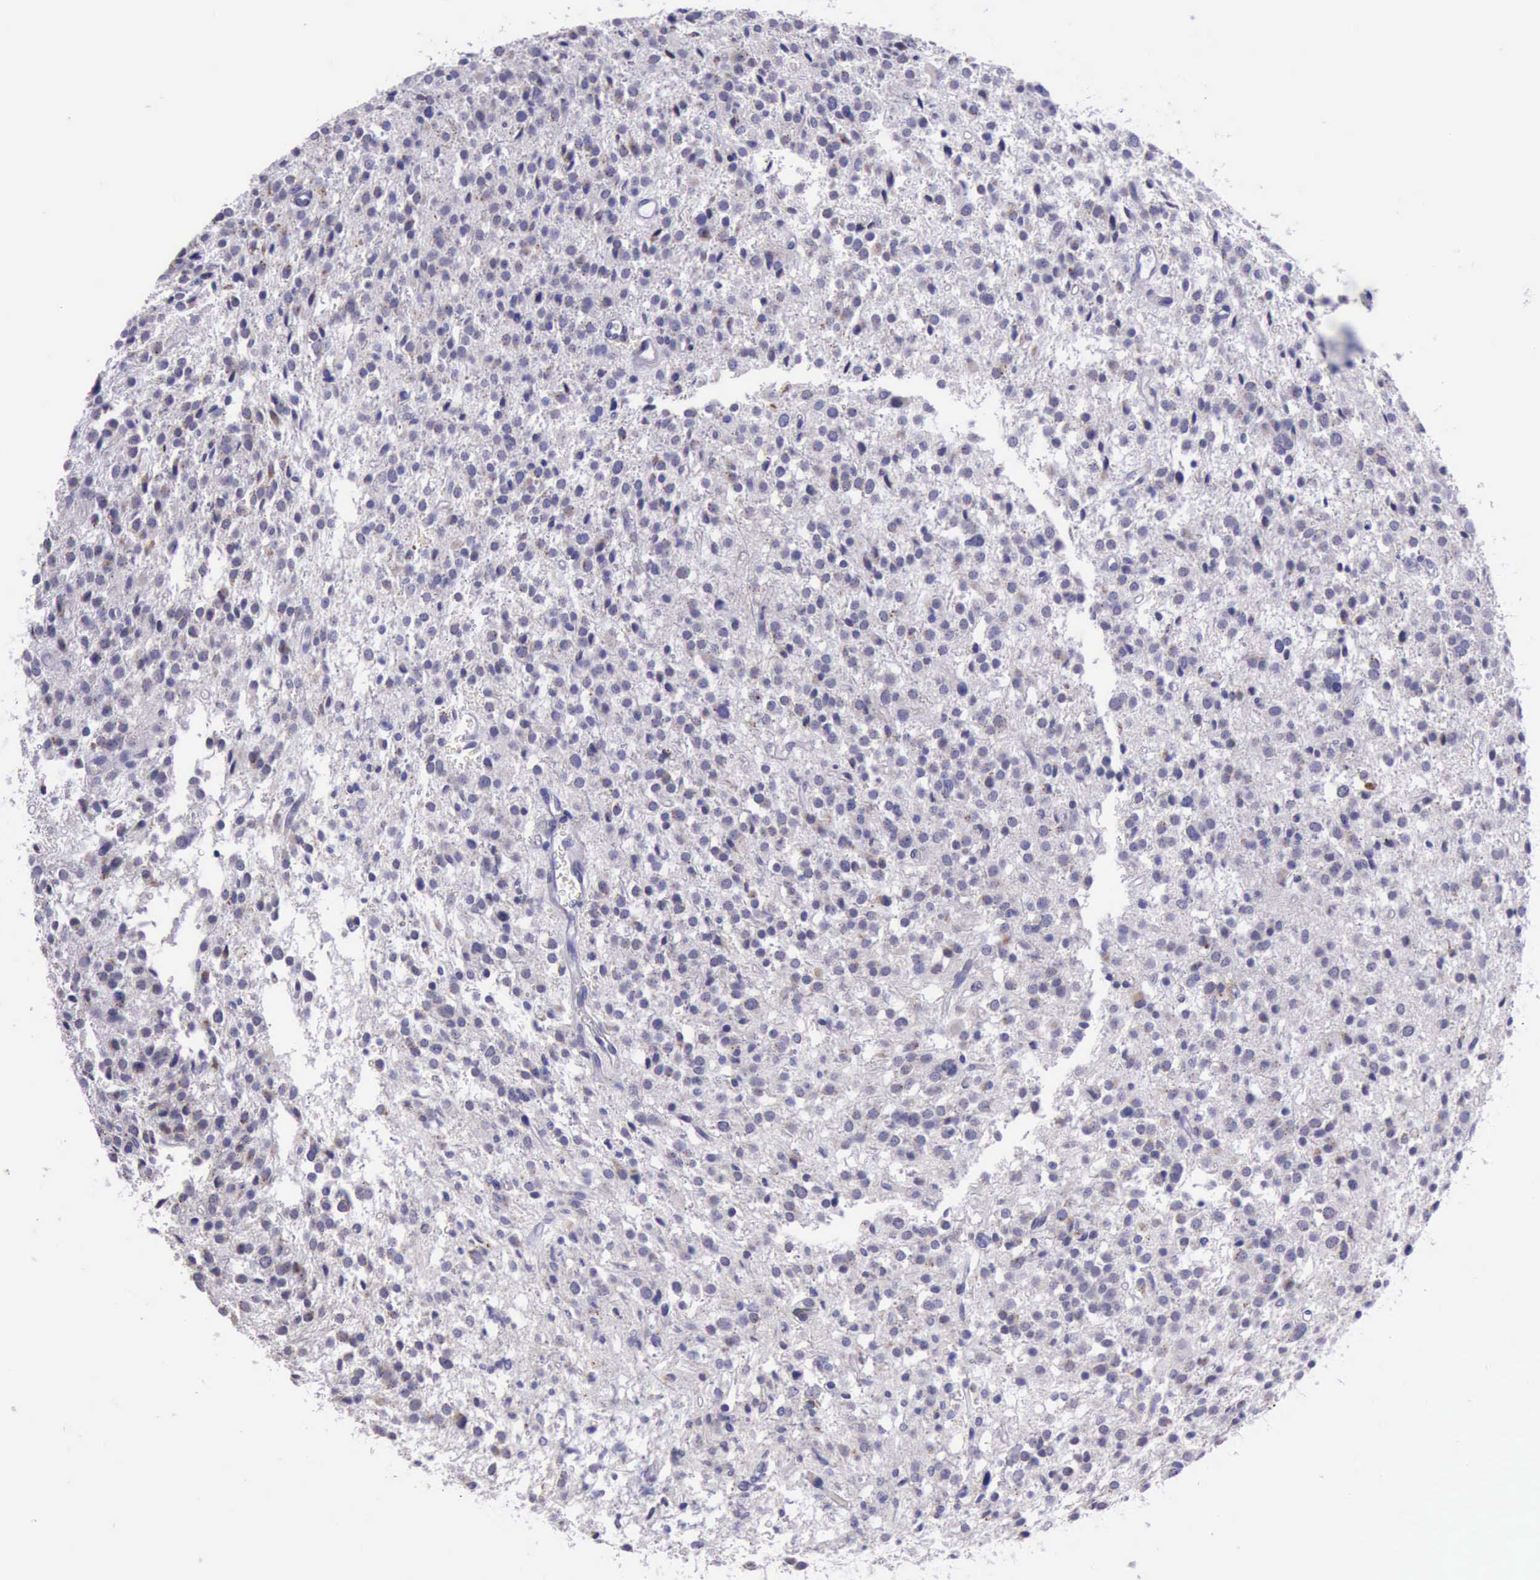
{"staining": {"intensity": "weak", "quantity": "<25%", "location": "cytoplasmic/membranous"}, "tissue": "glioma", "cell_type": "Tumor cells", "image_type": "cancer", "snomed": [{"axis": "morphology", "description": "Glioma, malignant, Low grade"}, {"axis": "topography", "description": "Brain"}], "caption": "There is no significant staining in tumor cells of glioma. (DAB (3,3'-diaminobenzidine) IHC visualized using brightfield microscopy, high magnification).", "gene": "GLA", "patient": {"sex": "female", "age": 36}}